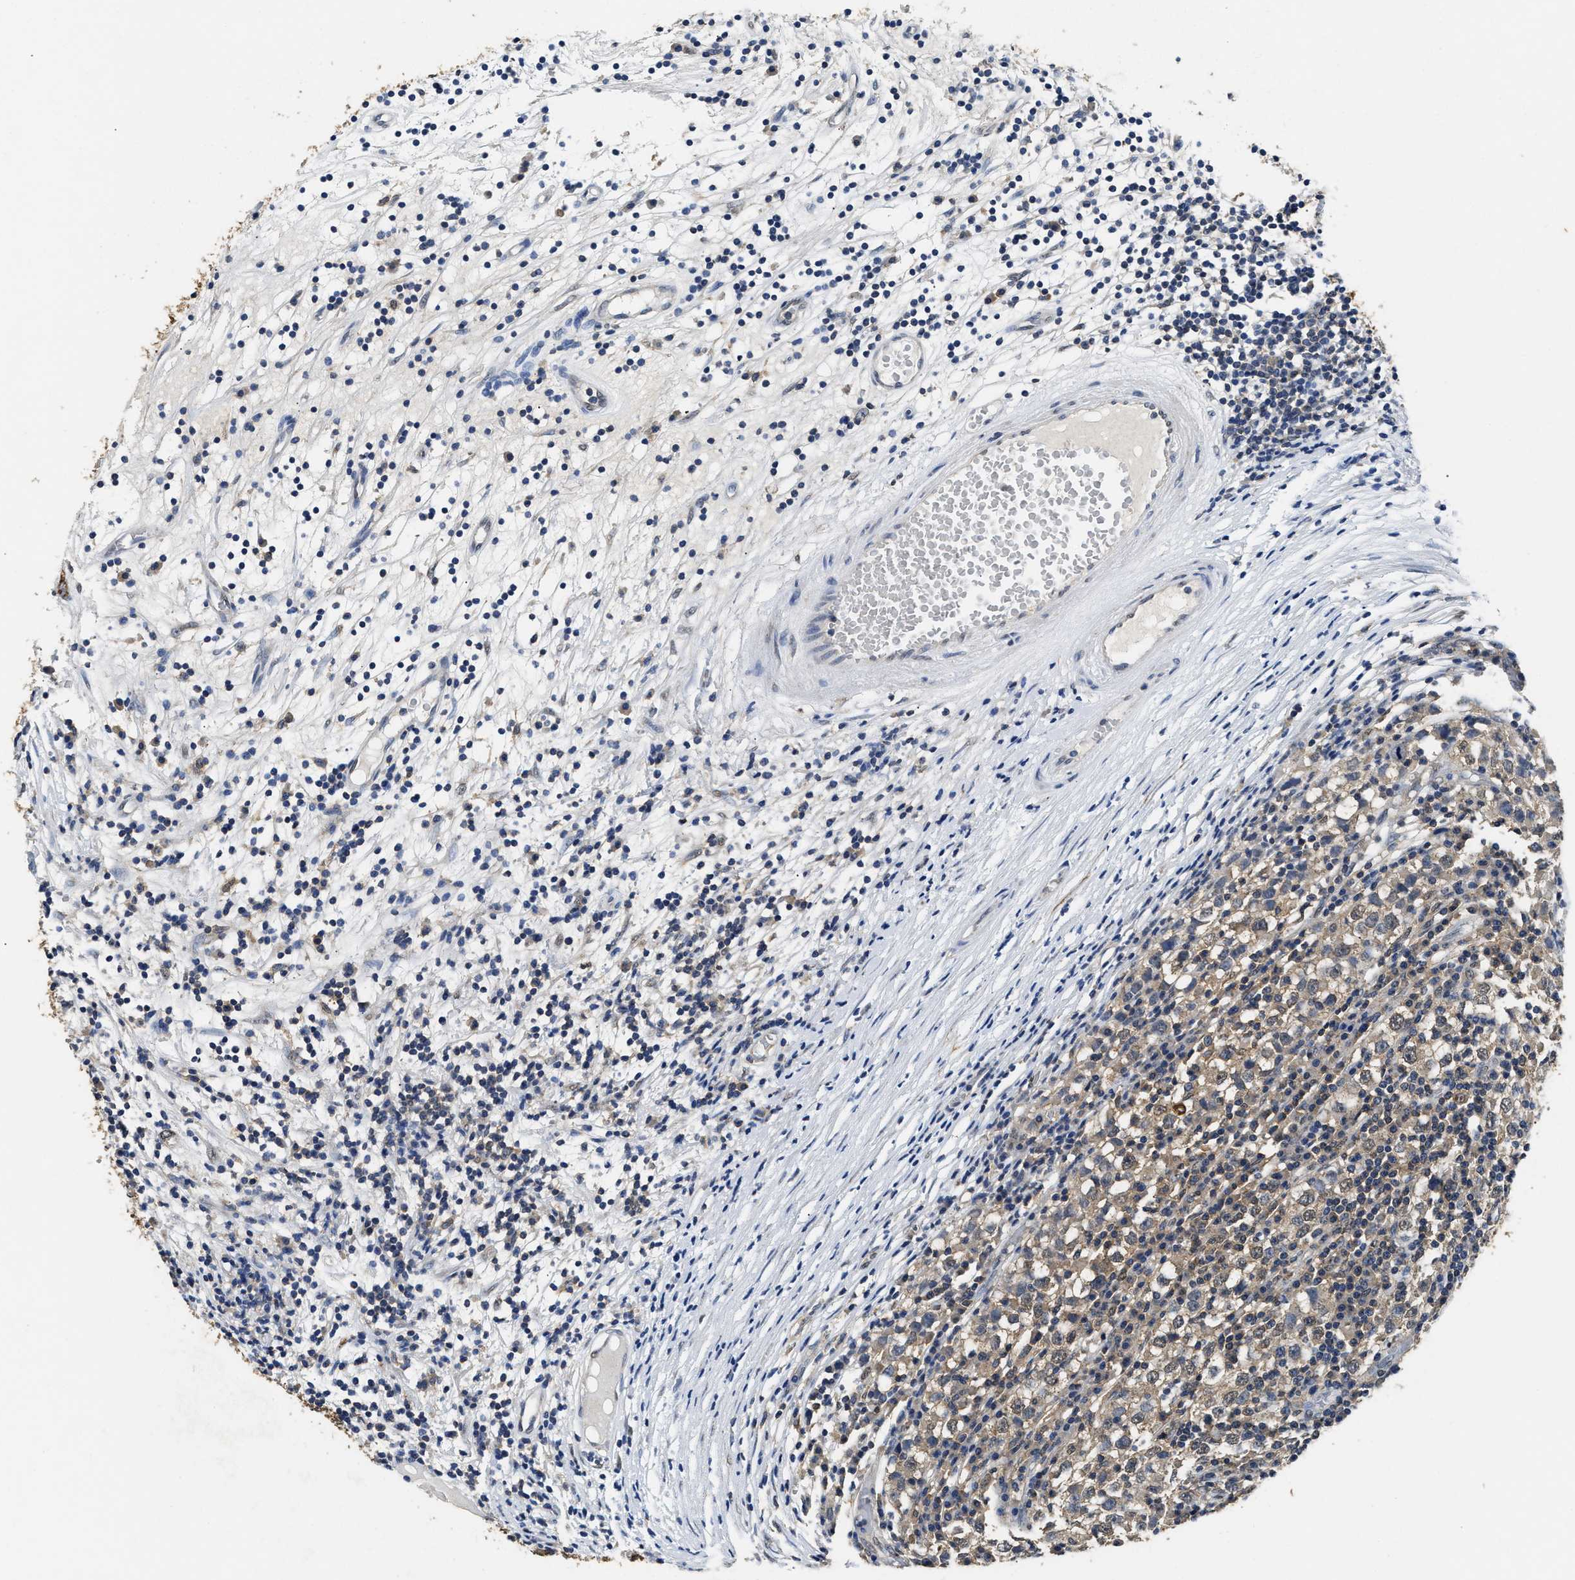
{"staining": {"intensity": "weak", "quantity": ">75%", "location": "cytoplasmic/membranous"}, "tissue": "testis cancer", "cell_type": "Tumor cells", "image_type": "cancer", "snomed": [{"axis": "morphology", "description": "Seminoma, NOS"}, {"axis": "topography", "description": "Testis"}], "caption": "A brown stain highlights weak cytoplasmic/membranous staining of a protein in testis cancer (seminoma) tumor cells.", "gene": "CTNNA1", "patient": {"sex": "male", "age": 65}}